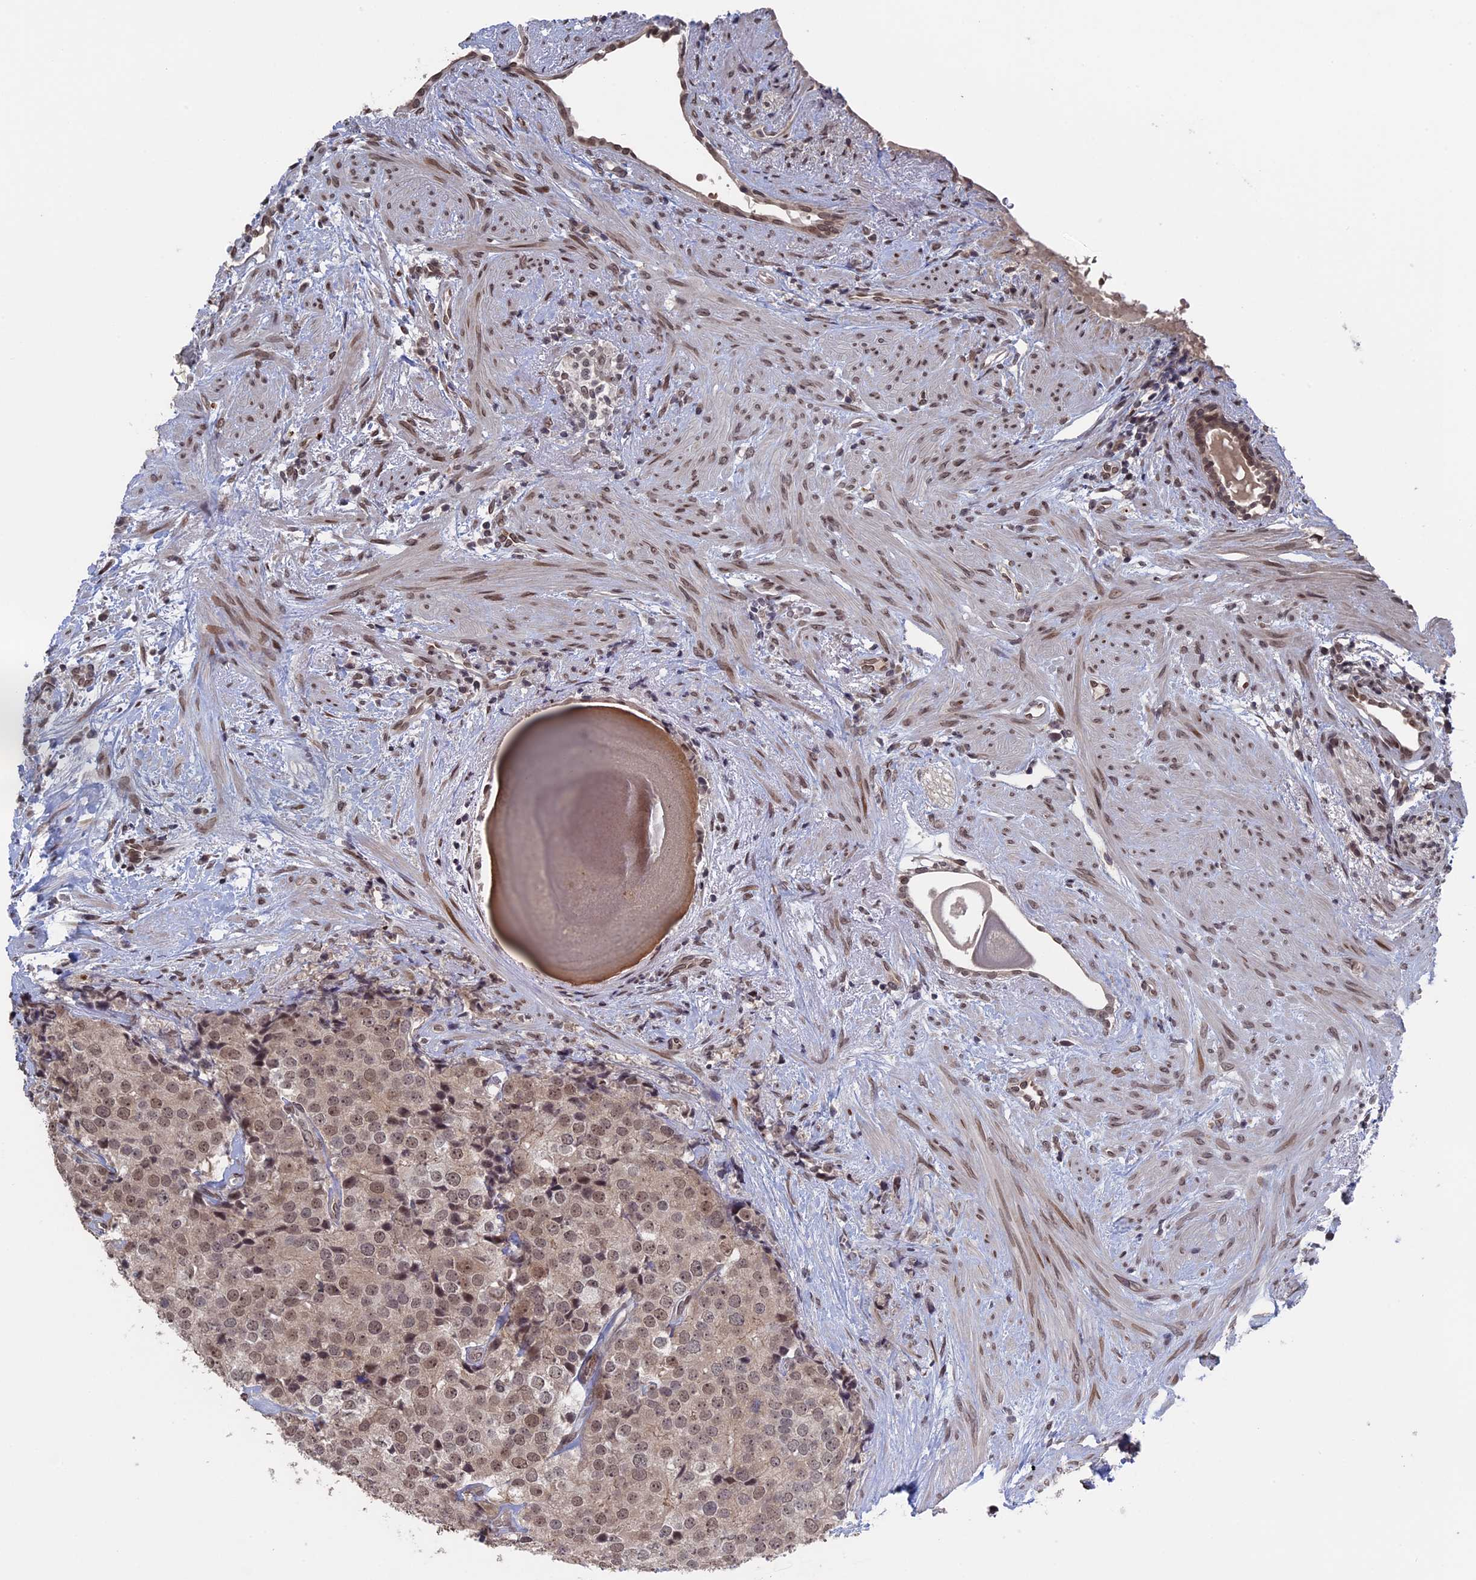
{"staining": {"intensity": "moderate", "quantity": "25%-75%", "location": "nuclear"}, "tissue": "prostate cancer", "cell_type": "Tumor cells", "image_type": "cancer", "snomed": [{"axis": "morphology", "description": "Adenocarcinoma, High grade"}, {"axis": "topography", "description": "Prostate"}], "caption": "Moderate nuclear positivity for a protein is seen in about 25%-75% of tumor cells of adenocarcinoma (high-grade) (prostate) using immunohistochemistry.", "gene": "NR2C2AP", "patient": {"sex": "male", "age": 49}}